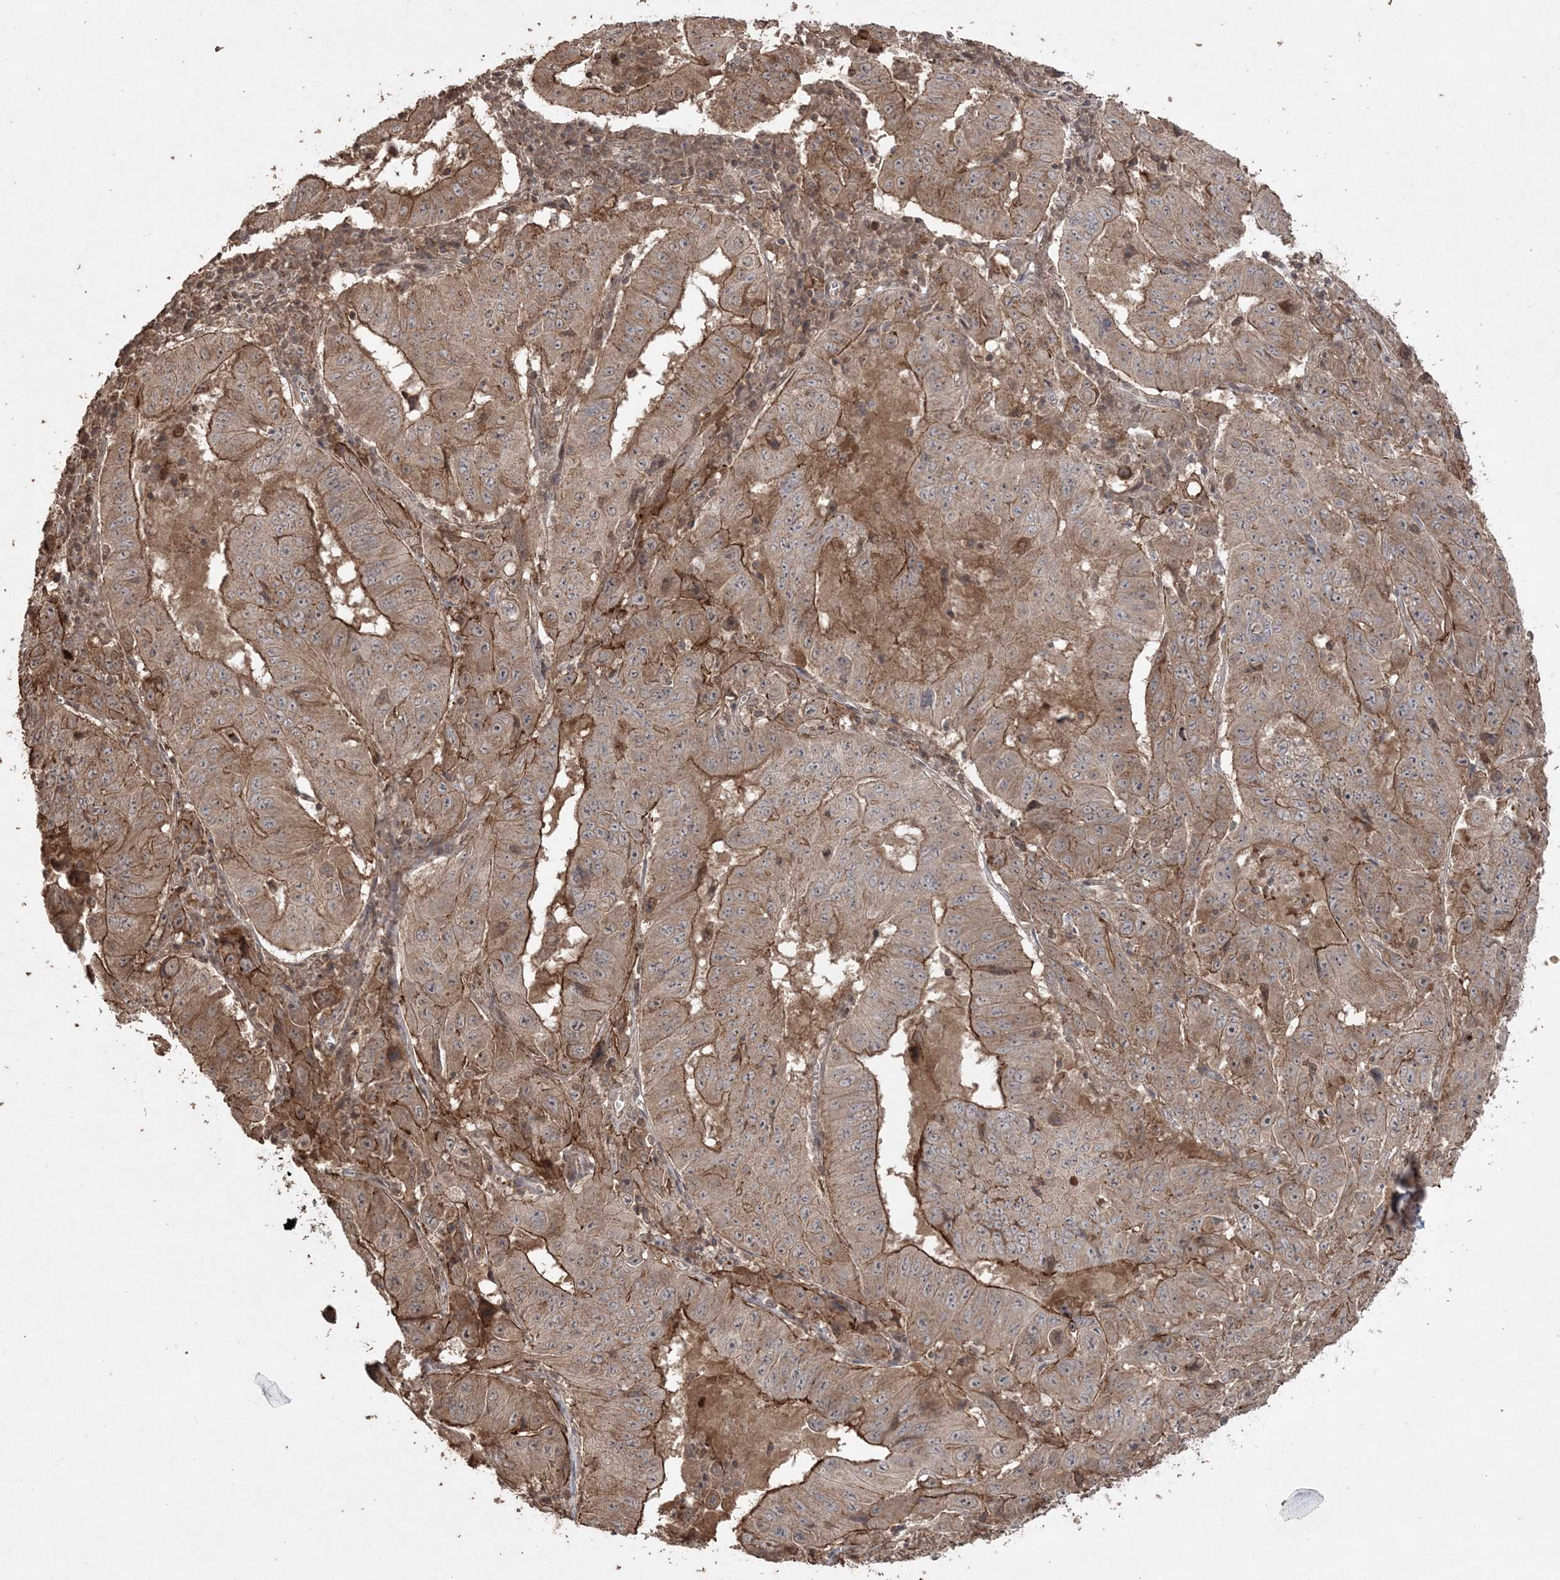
{"staining": {"intensity": "moderate", "quantity": ">75%", "location": "cytoplasmic/membranous"}, "tissue": "pancreatic cancer", "cell_type": "Tumor cells", "image_type": "cancer", "snomed": [{"axis": "morphology", "description": "Adenocarcinoma, NOS"}, {"axis": "topography", "description": "Pancreas"}], "caption": "Protein staining reveals moderate cytoplasmic/membranous expression in about >75% of tumor cells in pancreatic cancer (adenocarcinoma). The staining is performed using DAB (3,3'-diaminobenzidine) brown chromogen to label protein expression. The nuclei are counter-stained blue using hematoxylin.", "gene": "EHHADH", "patient": {"sex": "male", "age": 63}}